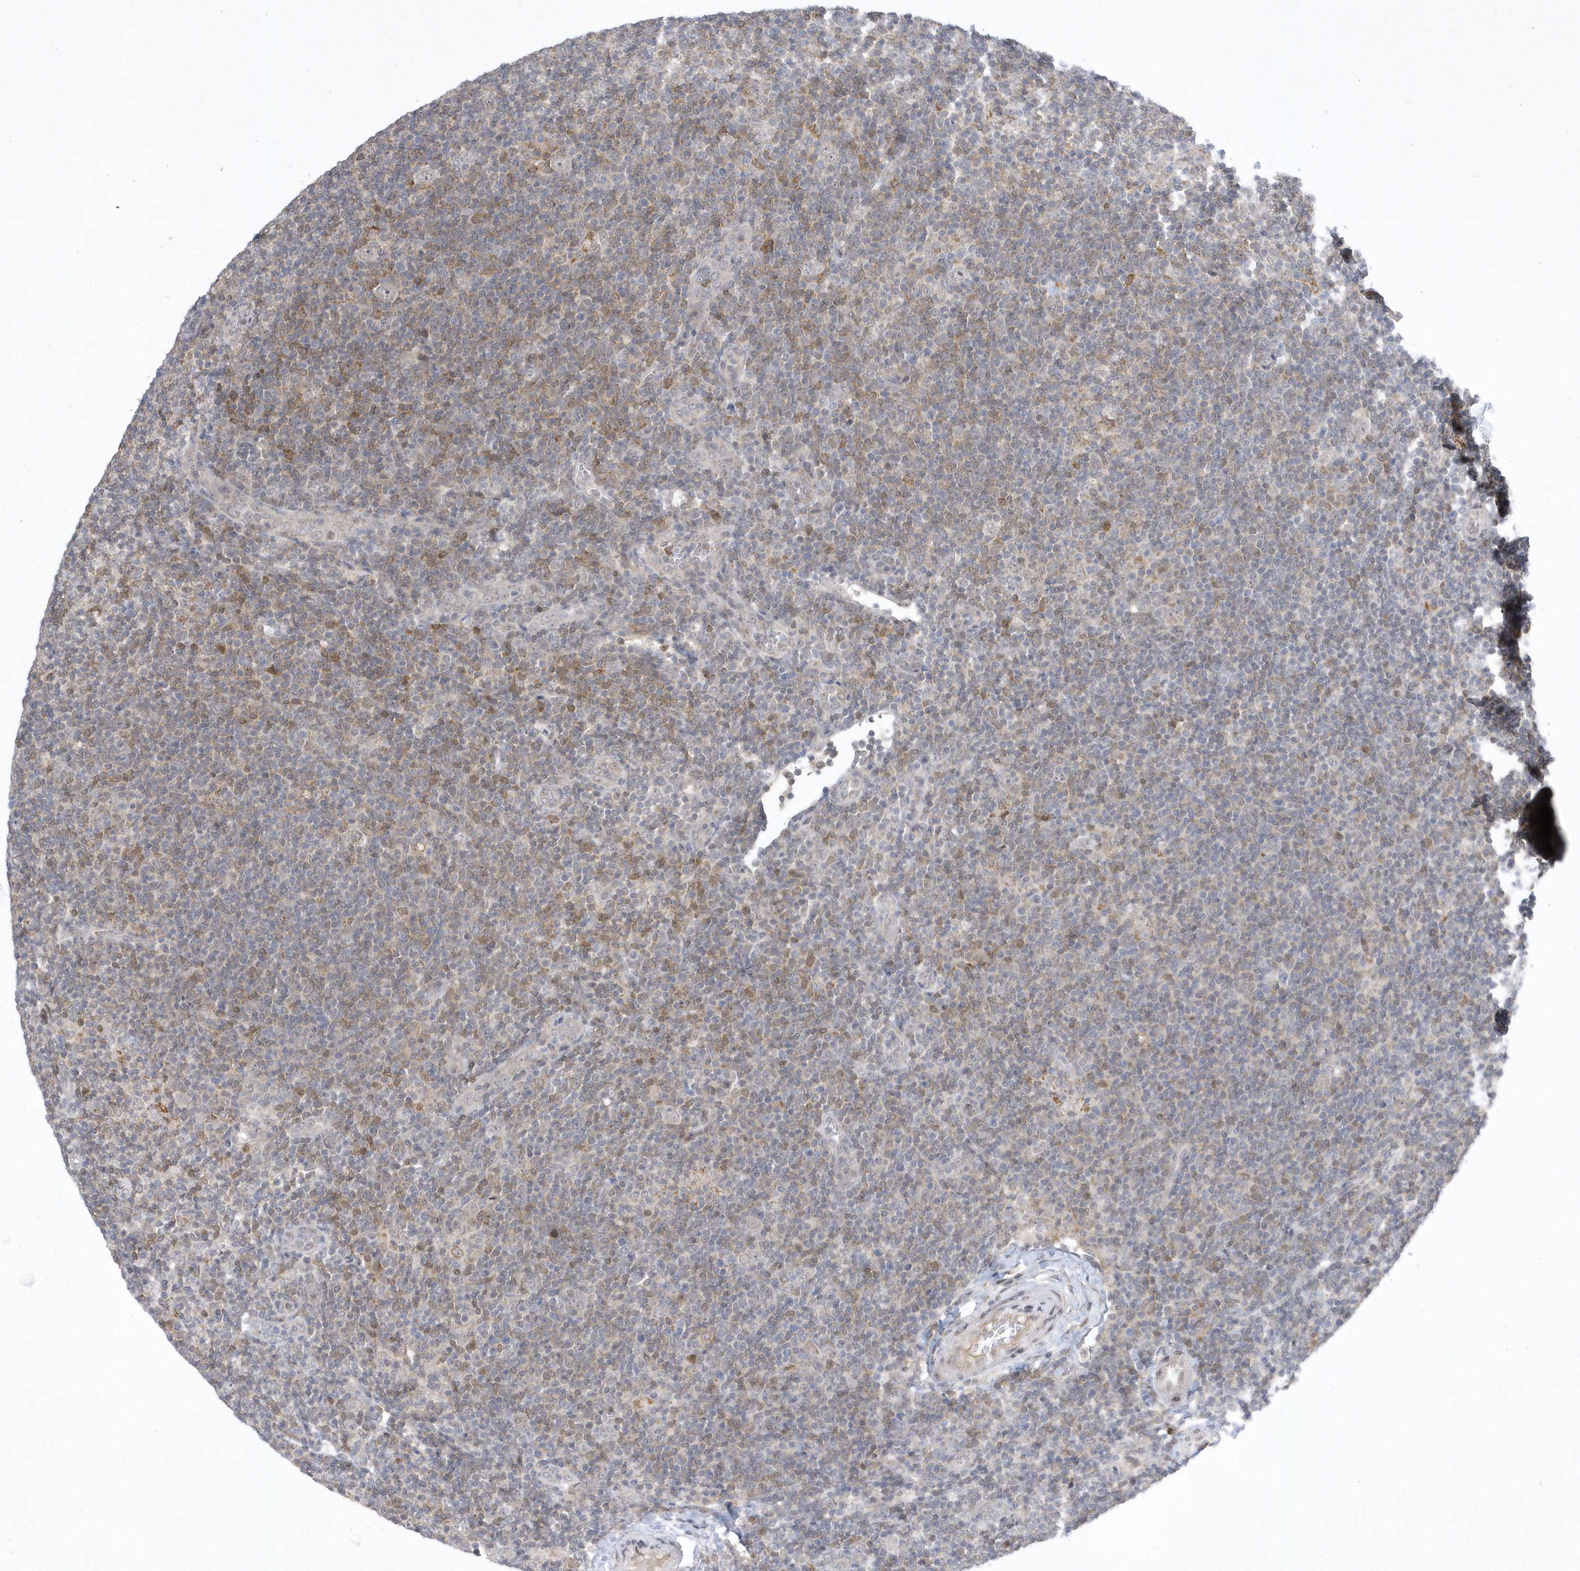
{"staining": {"intensity": "negative", "quantity": "none", "location": "none"}, "tissue": "lymphoma", "cell_type": "Tumor cells", "image_type": "cancer", "snomed": [{"axis": "morphology", "description": "Hodgkin's disease, NOS"}, {"axis": "topography", "description": "Lymph node"}], "caption": "The micrograph shows no significant positivity in tumor cells of lymphoma. (DAB (3,3'-diaminobenzidine) IHC, high magnification).", "gene": "ZC3H12D", "patient": {"sex": "female", "age": 57}}